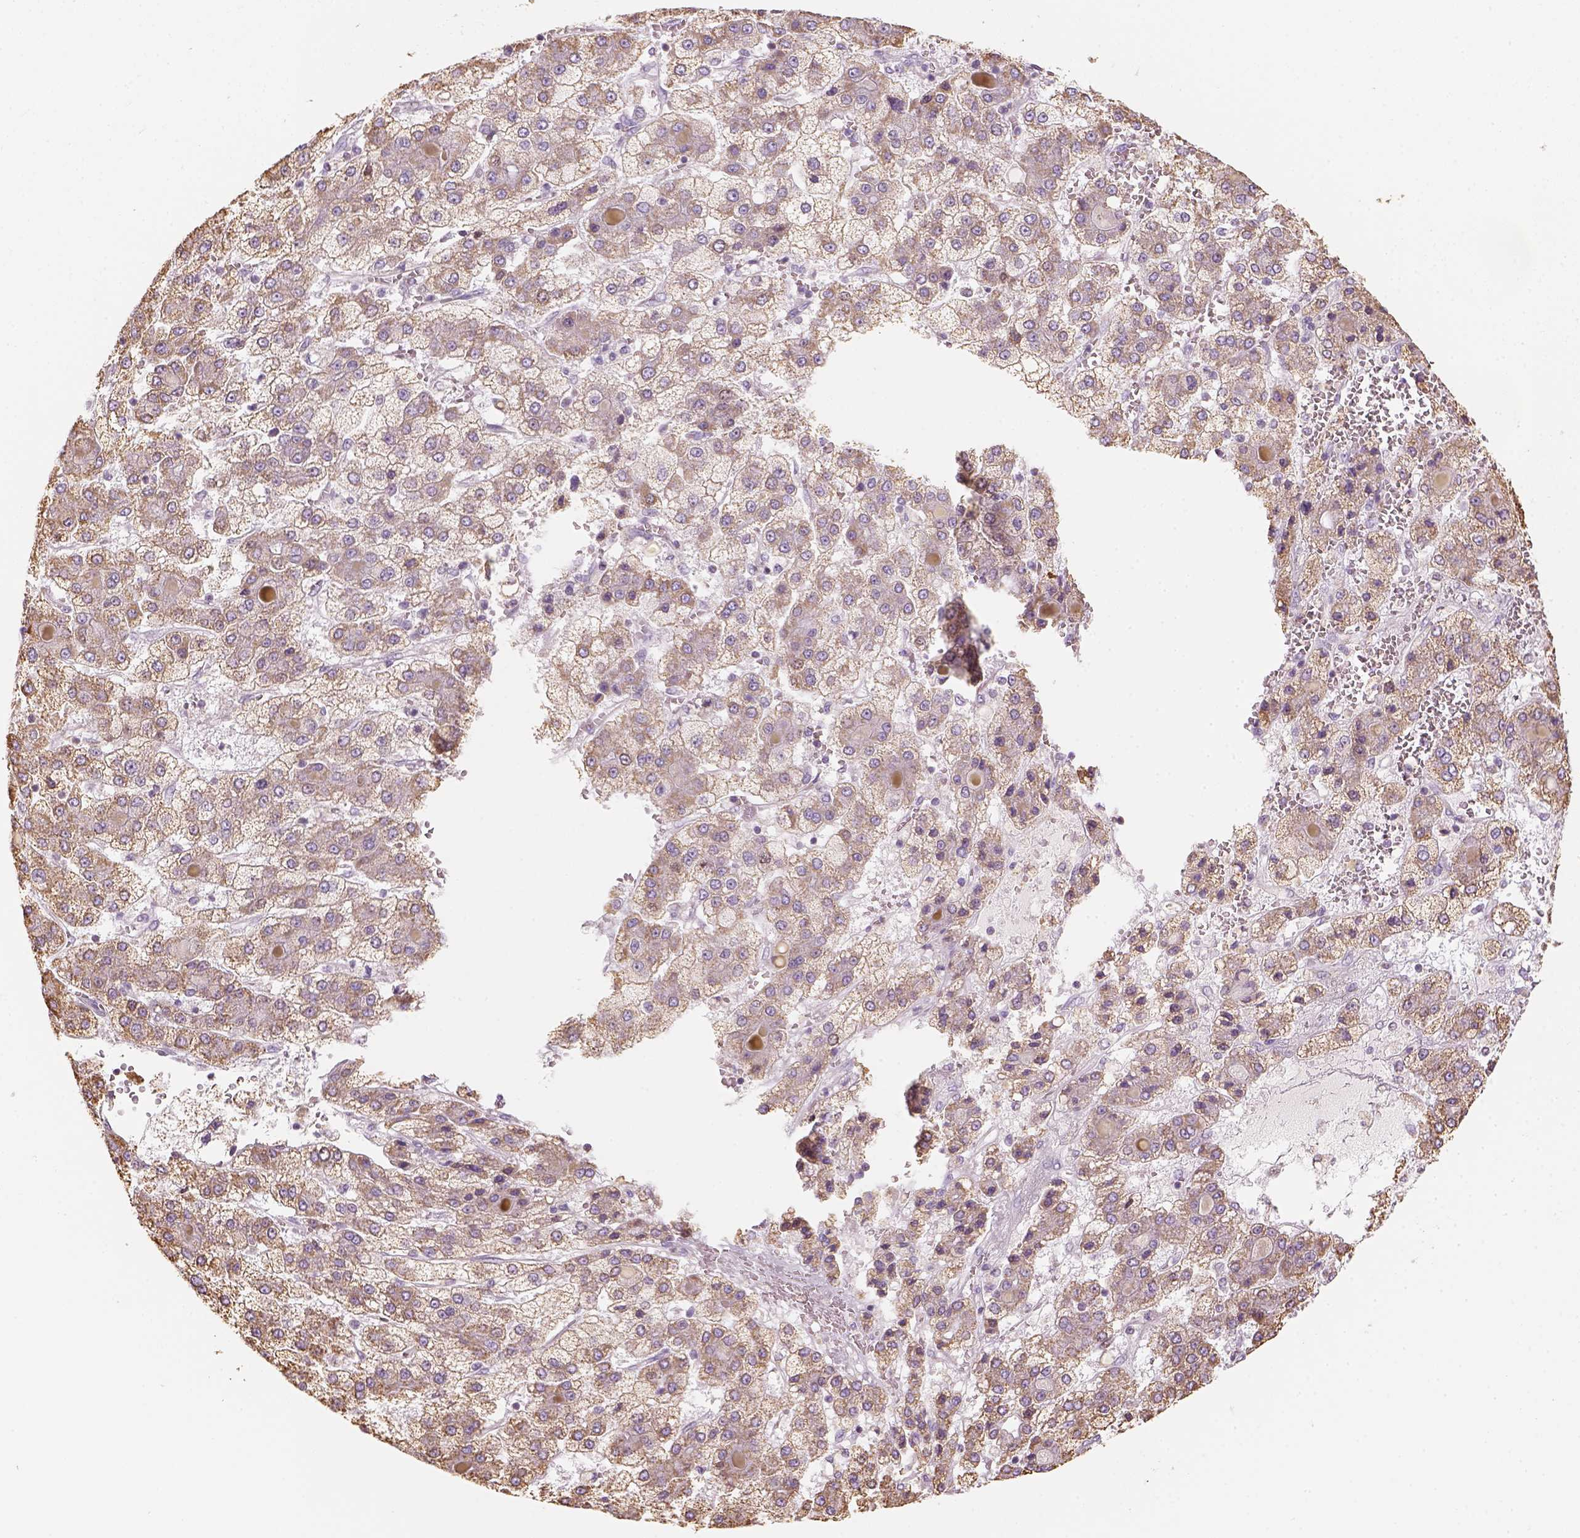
{"staining": {"intensity": "moderate", "quantity": ">75%", "location": "cytoplasmic/membranous"}, "tissue": "liver cancer", "cell_type": "Tumor cells", "image_type": "cancer", "snomed": [{"axis": "morphology", "description": "Carcinoma, Hepatocellular, NOS"}, {"axis": "topography", "description": "Liver"}], "caption": "Human liver cancer stained with a protein marker exhibits moderate staining in tumor cells.", "gene": "LCA5", "patient": {"sex": "male", "age": 73}}